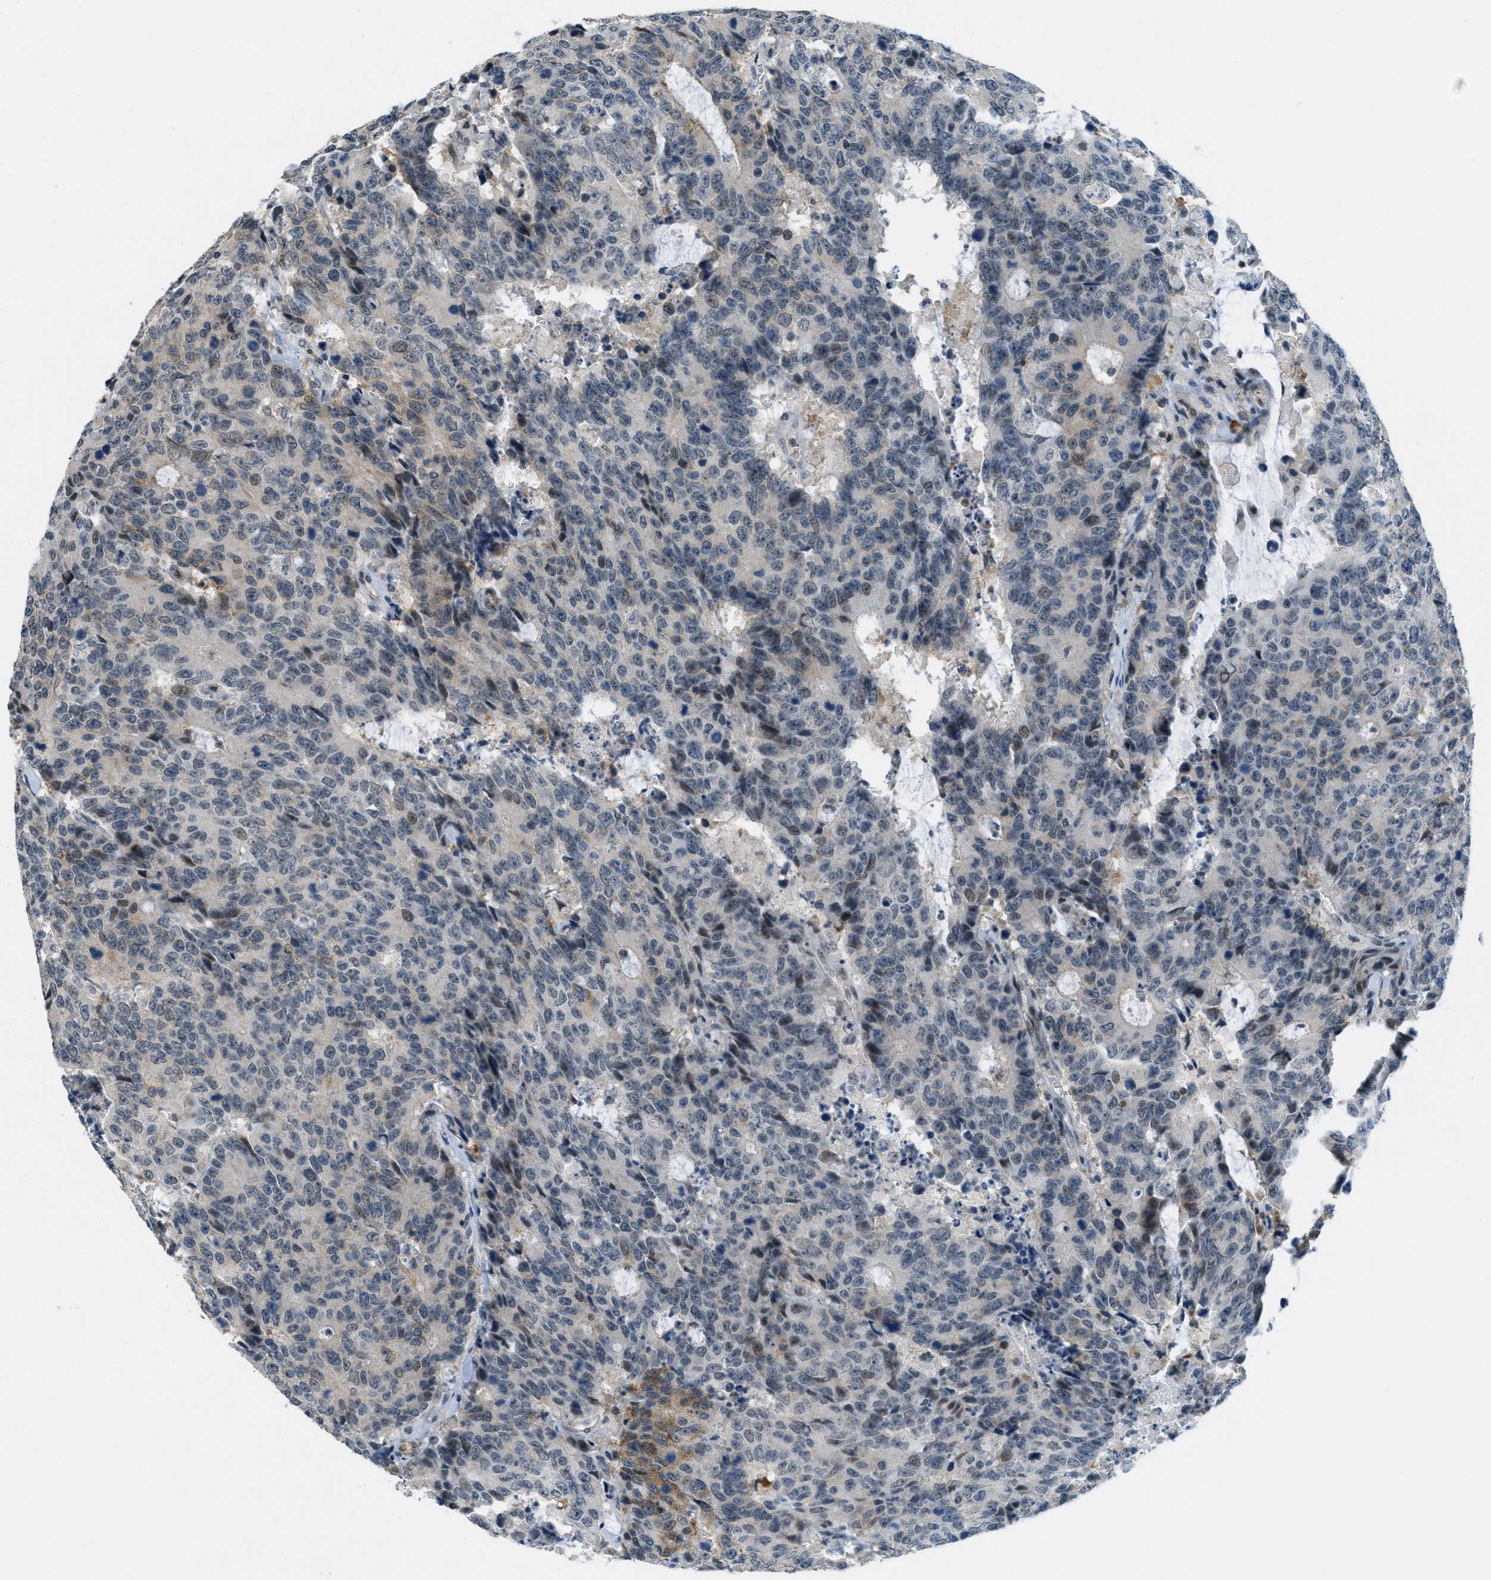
{"staining": {"intensity": "weak", "quantity": "25%-75%", "location": "nuclear"}, "tissue": "colorectal cancer", "cell_type": "Tumor cells", "image_type": "cancer", "snomed": [{"axis": "morphology", "description": "Adenocarcinoma, NOS"}, {"axis": "topography", "description": "Colon"}], "caption": "Colorectal cancer was stained to show a protein in brown. There is low levels of weak nuclear expression in approximately 25%-75% of tumor cells.", "gene": "FYN", "patient": {"sex": "female", "age": 86}}